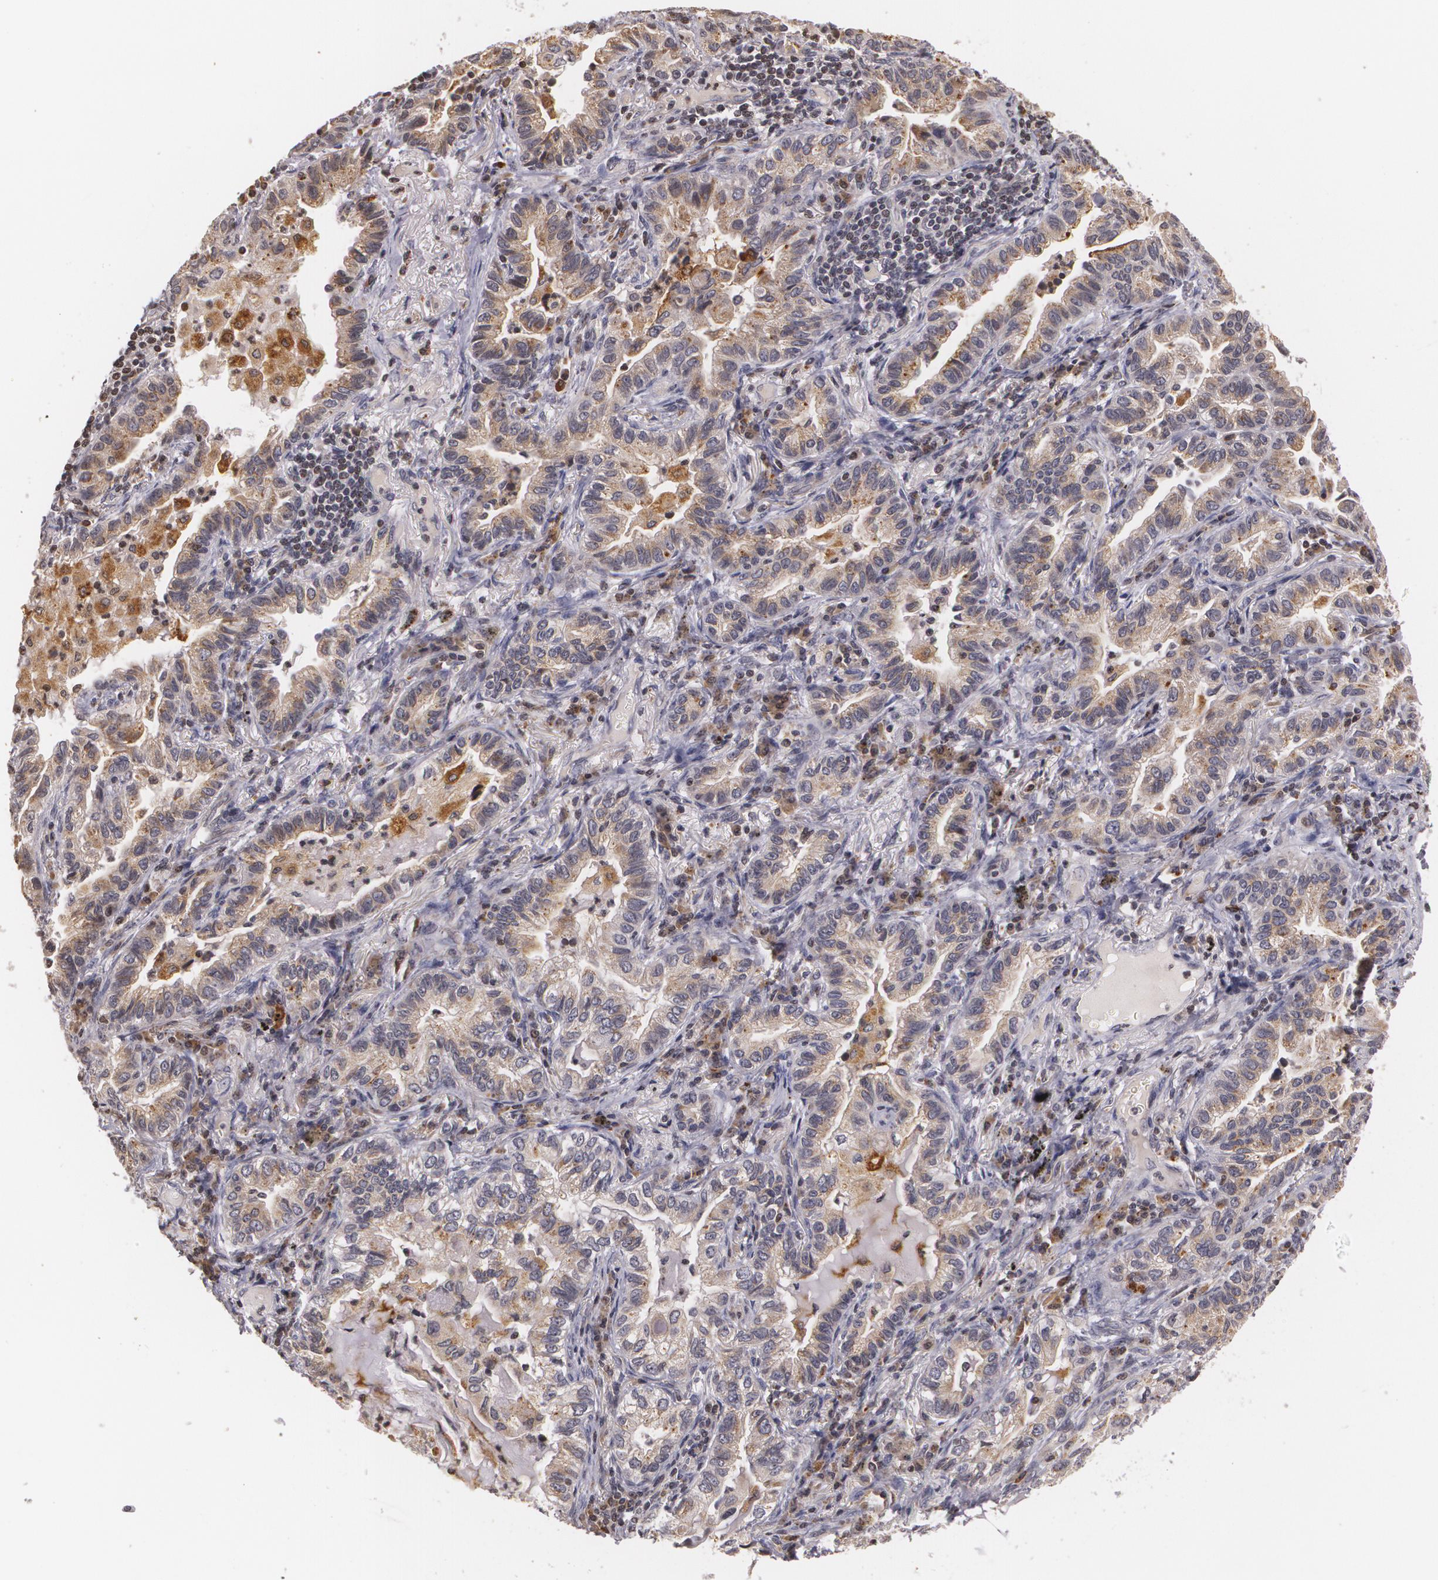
{"staining": {"intensity": "moderate", "quantity": ">75%", "location": "cytoplasmic/membranous"}, "tissue": "lung cancer", "cell_type": "Tumor cells", "image_type": "cancer", "snomed": [{"axis": "morphology", "description": "Adenocarcinoma, NOS"}, {"axis": "topography", "description": "Lung"}], "caption": "Lung cancer tissue shows moderate cytoplasmic/membranous positivity in approximately >75% of tumor cells, visualized by immunohistochemistry.", "gene": "VAV3", "patient": {"sex": "female", "age": 50}}